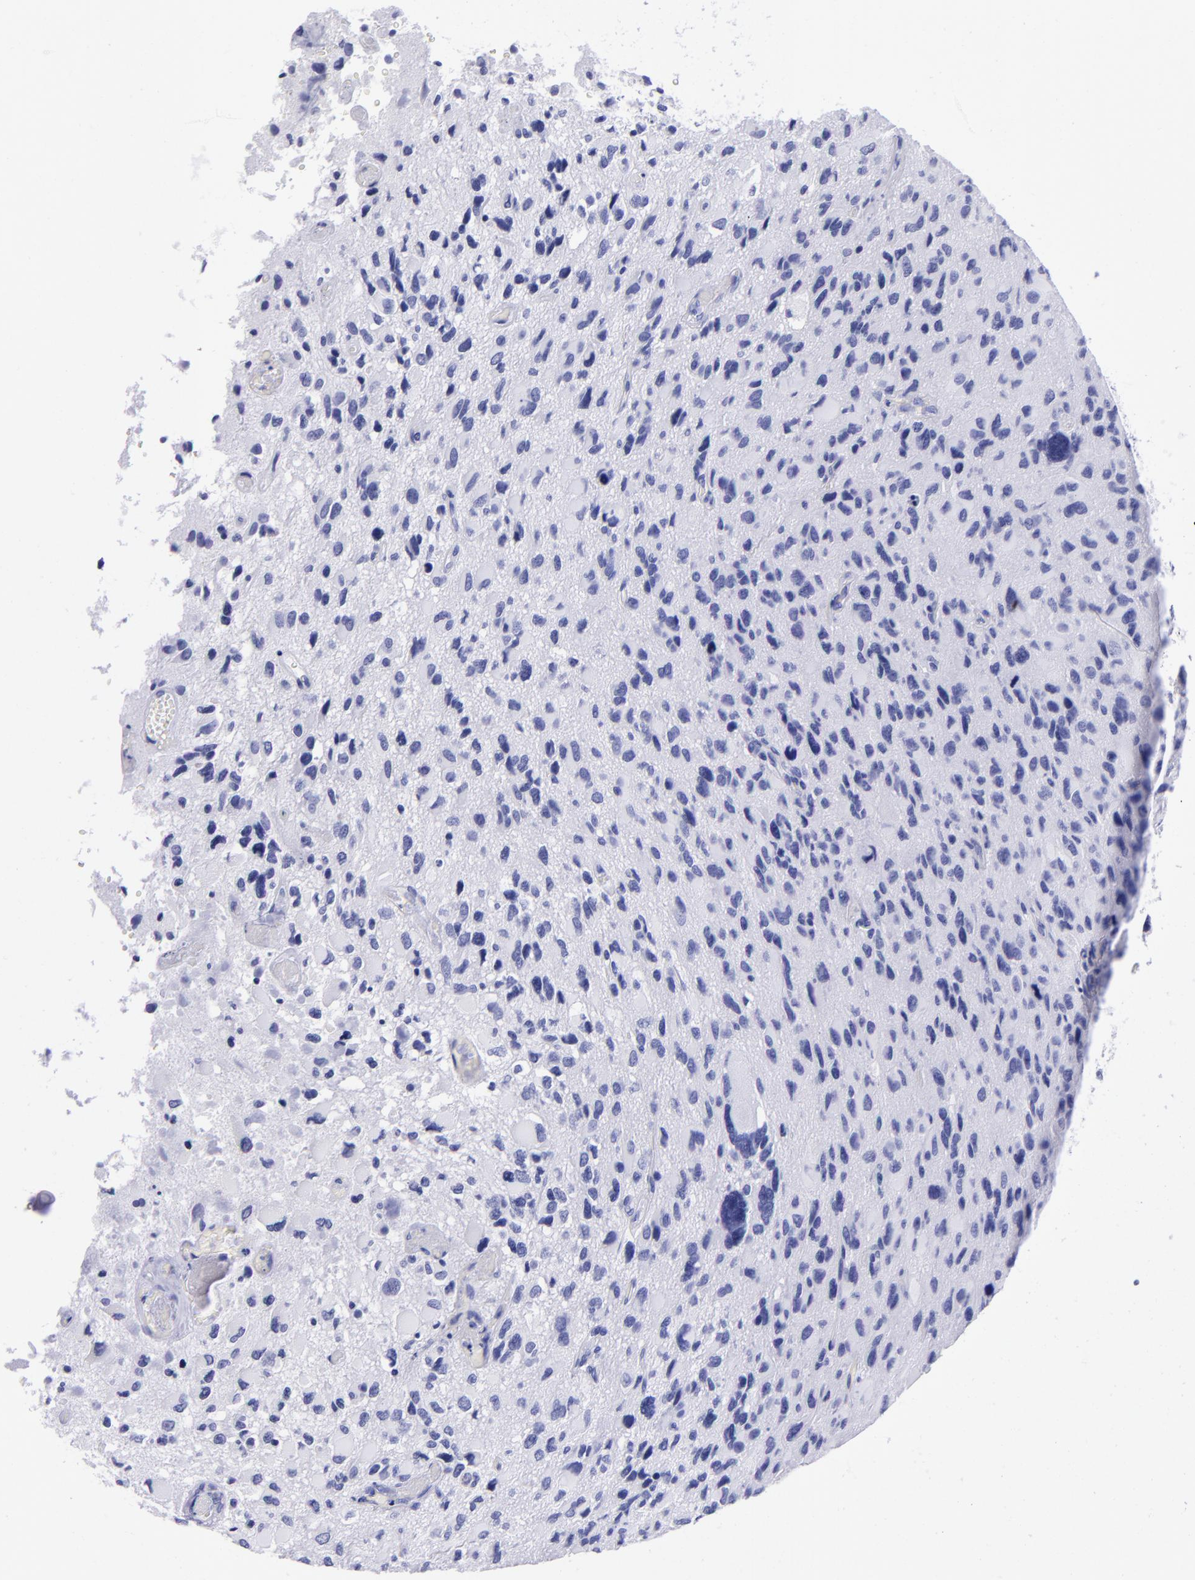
{"staining": {"intensity": "negative", "quantity": "none", "location": "none"}, "tissue": "glioma", "cell_type": "Tumor cells", "image_type": "cancer", "snomed": [{"axis": "morphology", "description": "Glioma, malignant, High grade"}, {"axis": "topography", "description": "Brain"}], "caption": "Immunohistochemical staining of human malignant glioma (high-grade) displays no significant positivity in tumor cells.", "gene": "TYRP1", "patient": {"sex": "male", "age": 69}}